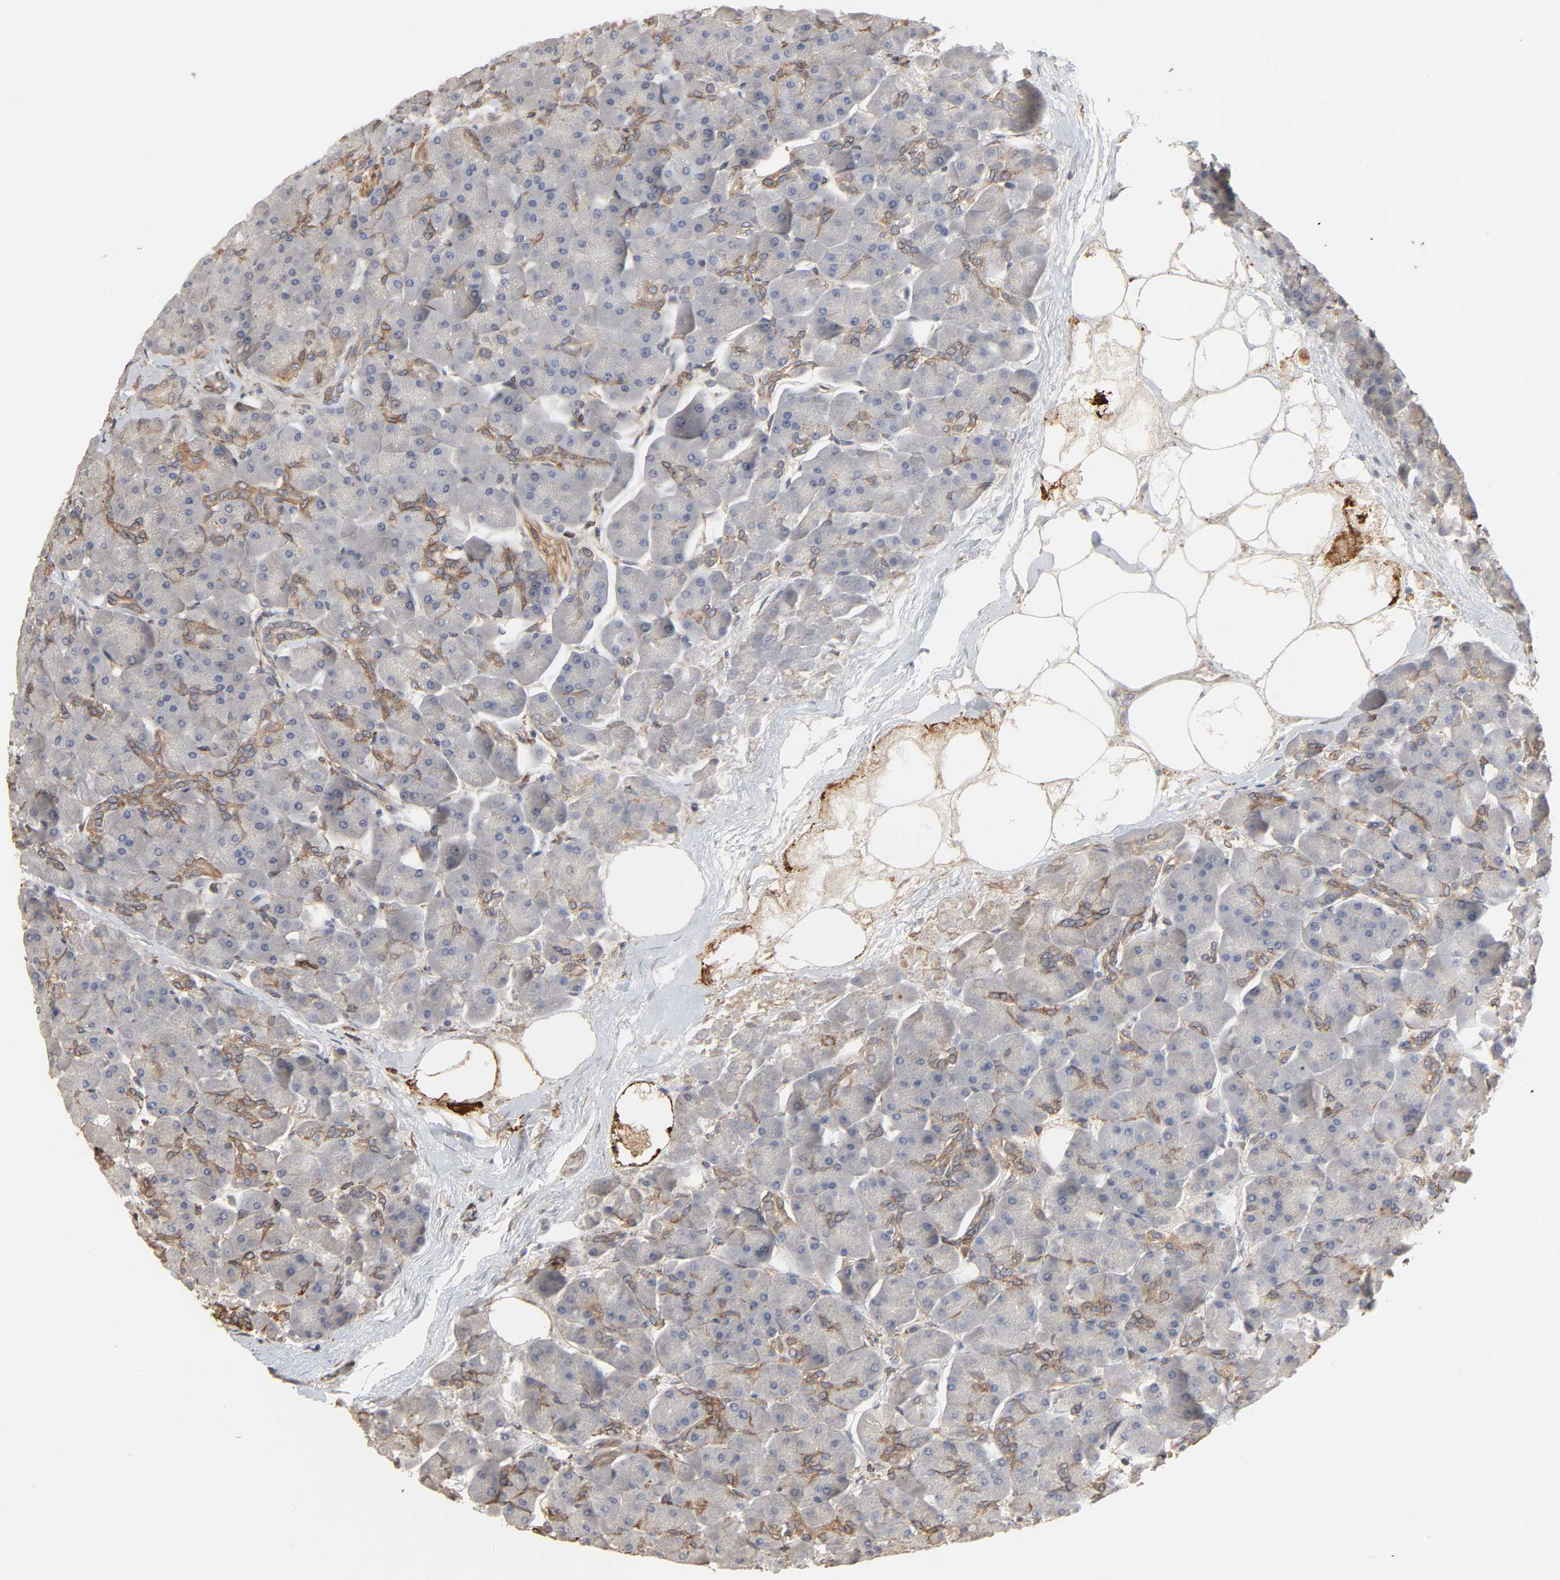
{"staining": {"intensity": "moderate", "quantity": "<25%", "location": "cytoplasmic/membranous"}, "tissue": "pancreas", "cell_type": "Exocrine glandular cells", "image_type": "normal", "snomed": [{"axis": "morphology", "description": "Normal tissue, NOS"}, {"axis": "topography", "description": "Pancreas"}], "caption": "Protein staining shows moderate cytoplasmic/membranous expression in about <25% of exocrine glandular cells in normal pancreas. (DAB IHC, brown staining for protein, blue staining for nuclei).", "gene": "NDRG2", "patient": {"sex": "male", "age": 66}}